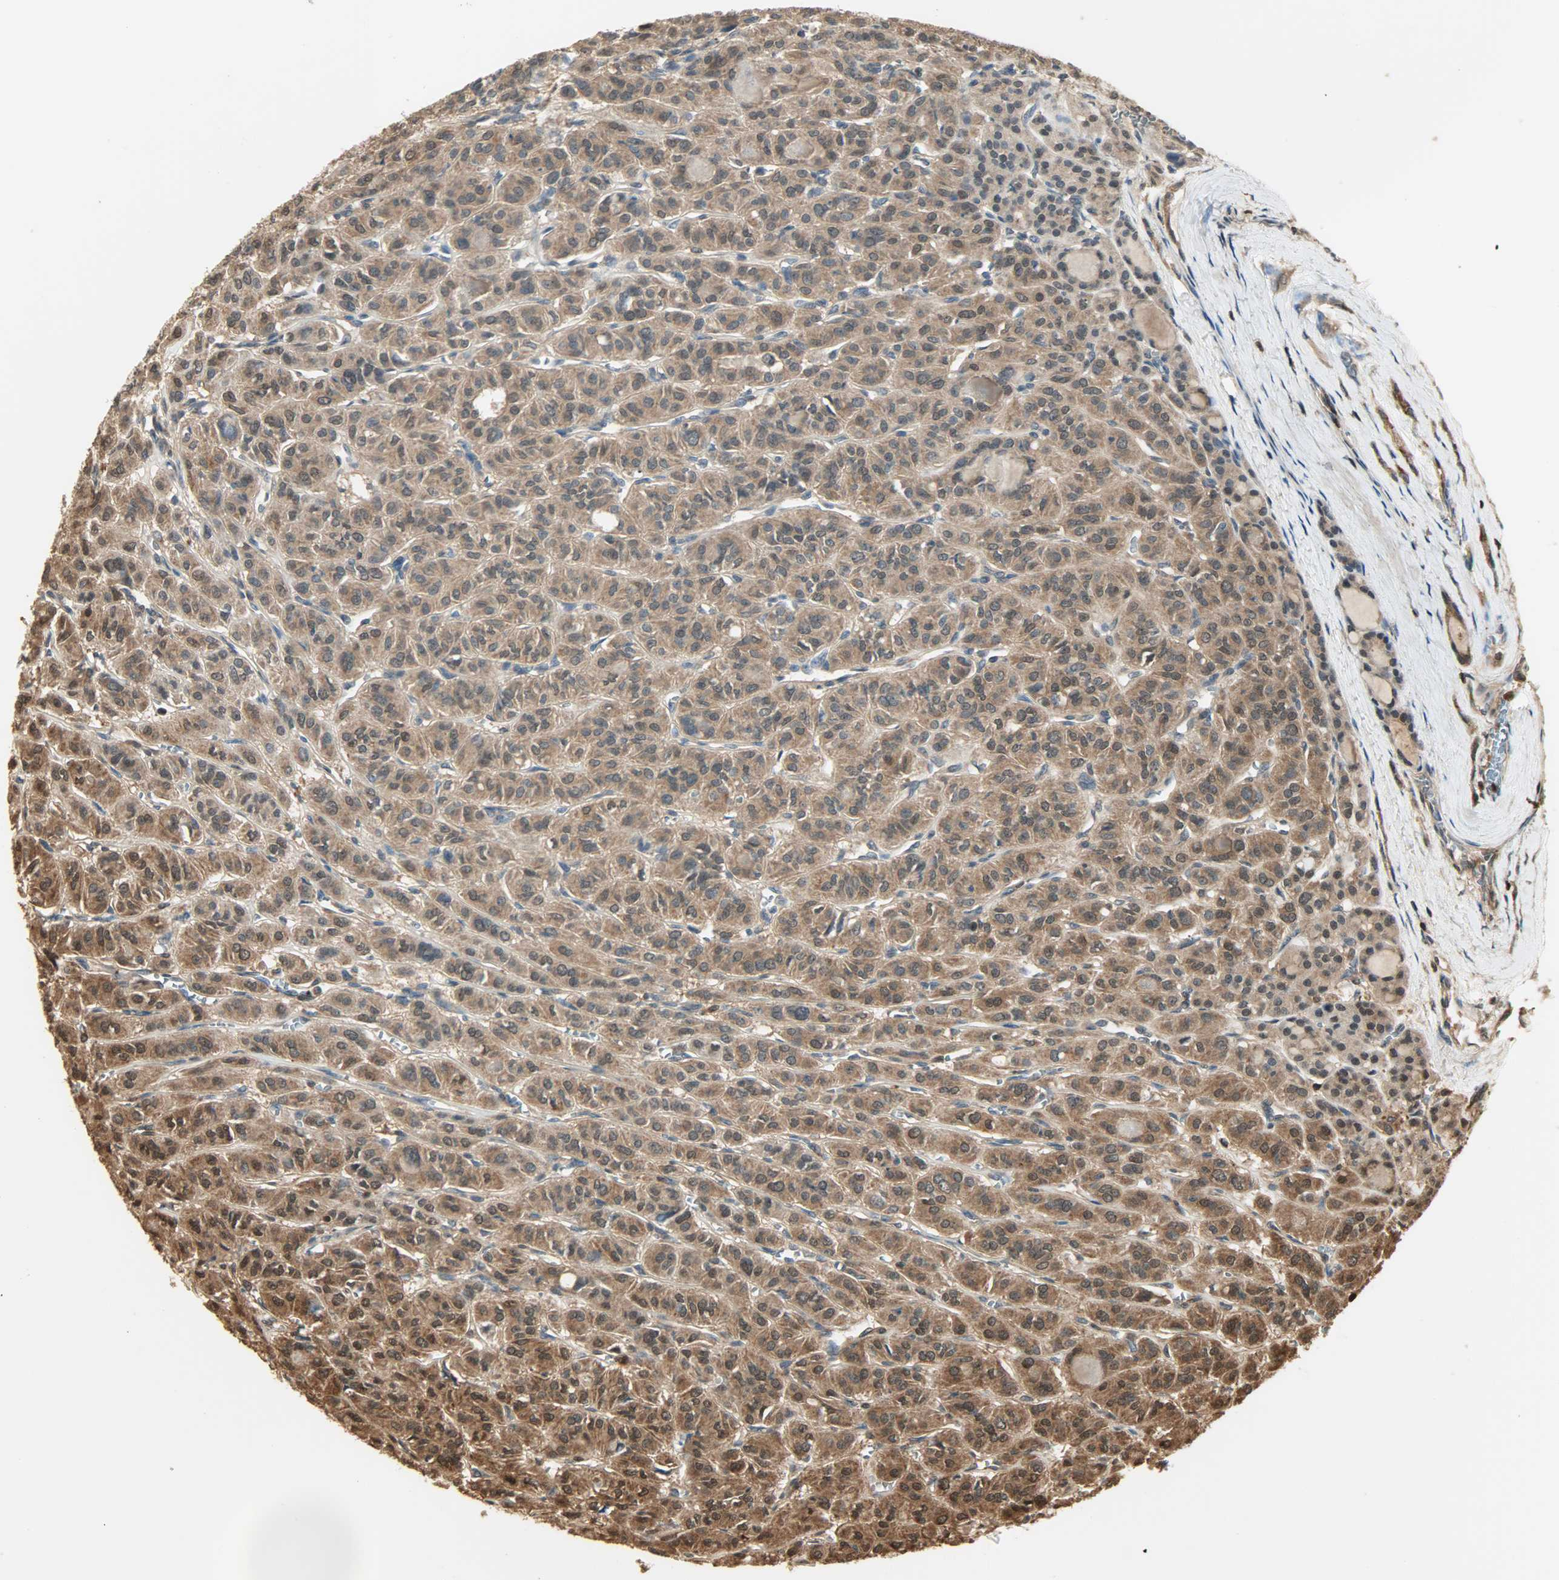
{"staining": {"intensity": "strong", "quantity": ">75%", "location": "cytoplasmic/membranous,nuclear"}, "tissue": "thyroid cancer", "cell_type": "Tumor cells", "image_type": "cancer", "snomed": [{"axis": "morphology", "description": "Follicular adenoma carcinoma, NOS"}, {"axis": "topography", "description": "Thyroid gland"}], "caption": "Follicular adenoma carcinoma (thyroid) stained with a brown dye demonstrates strong cytoplasmic/membranous and nuclear positive positivity in approximately >75% of tumor cells.", "gene": "YWHAZ", "patient": {"sex": "female", "age": 71}}